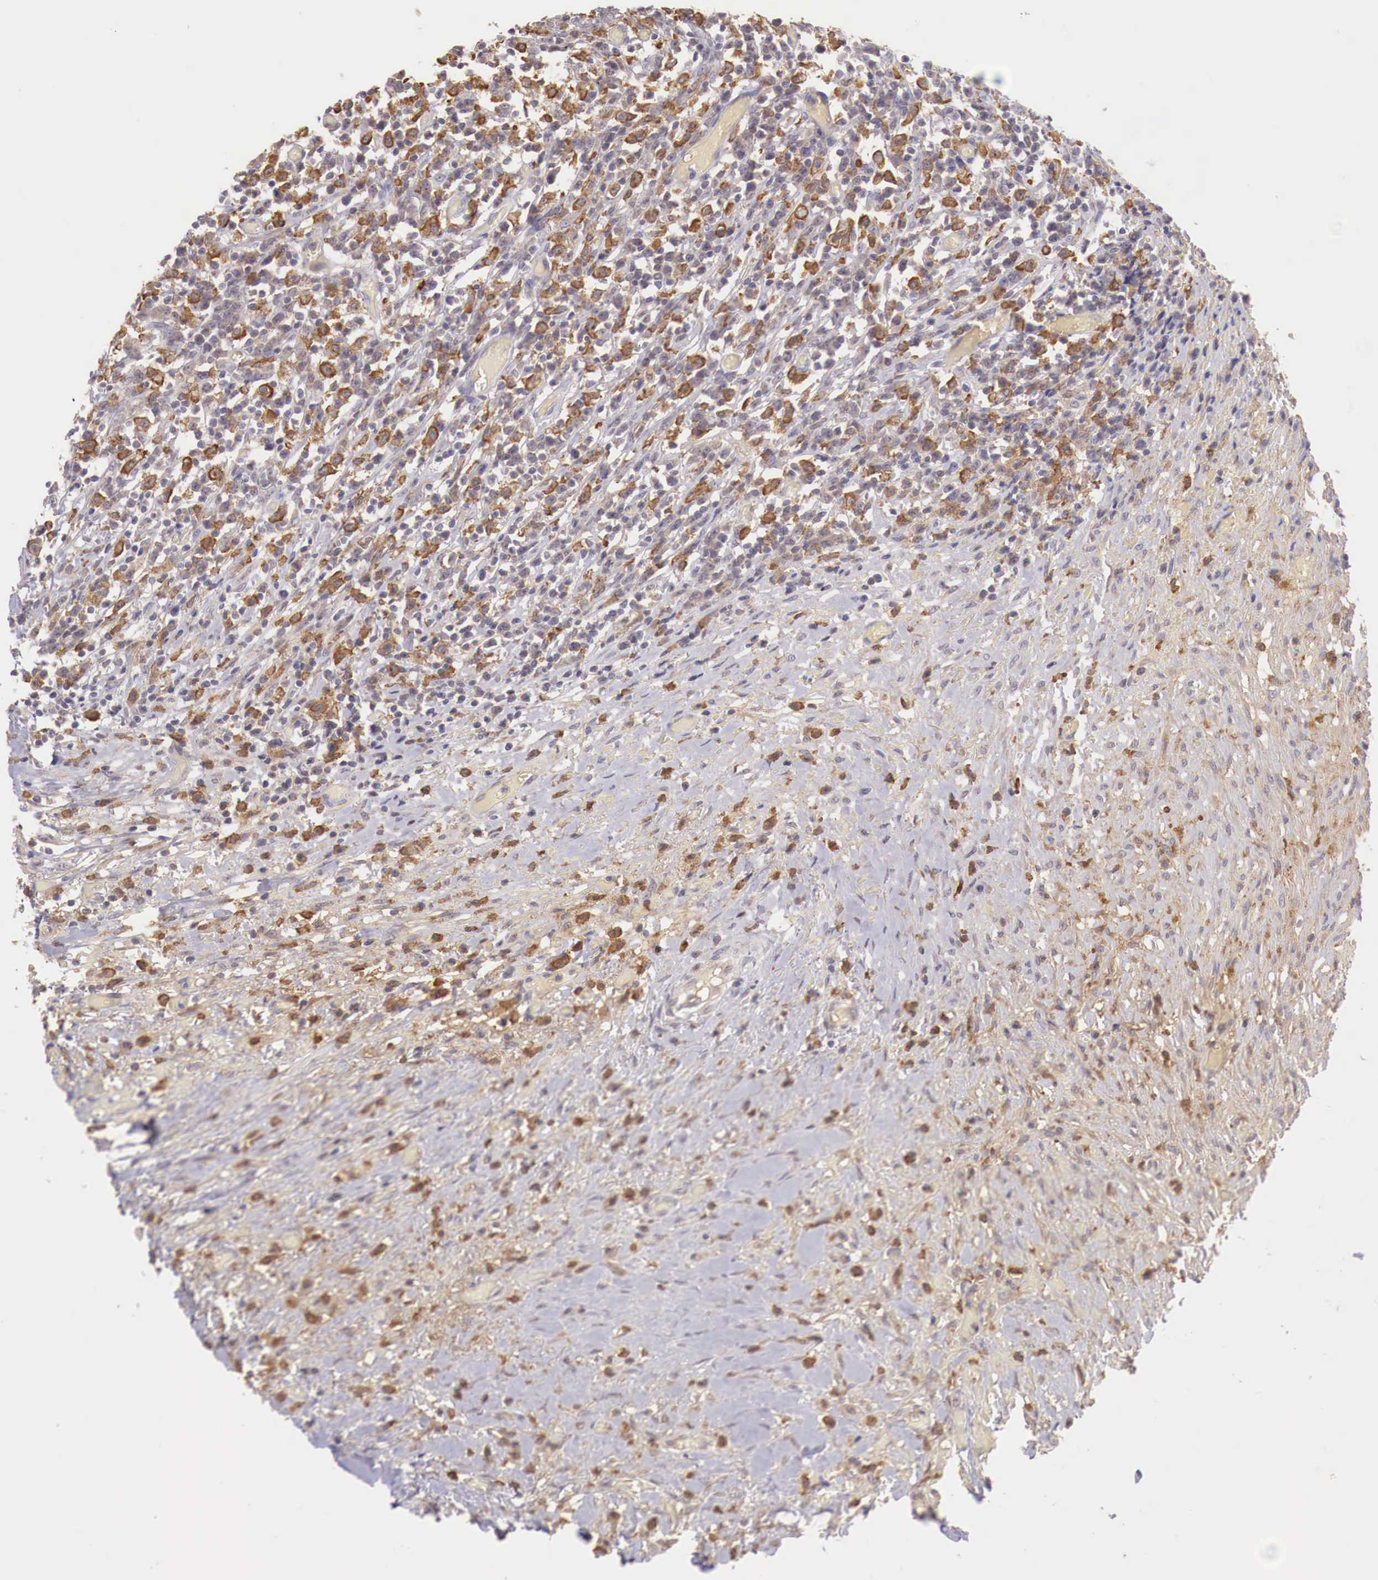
{"staining": {"intensity": "moderate", "quantity": "25%-75%", "location": "cytoplasmic/membranous"}, "tissue": "lymphoma", "cell_type": "Tumor cells", "image_type": "cancer", "snomed": [{"axis": "morphology", "description": "Malignant lymphoma, non-Hodgkin's type, High grade"}, {"axis": "topography", "description": "Colon"}], "caption": "An image showing moderate cytoplasmic/membranous staining in about 25%-75% of tumor cells in lymphoma, as visualized by brown immunohistochemical staining.", "gene": "CHRDL1", "patient": {"sex": "male", "age": 82}}